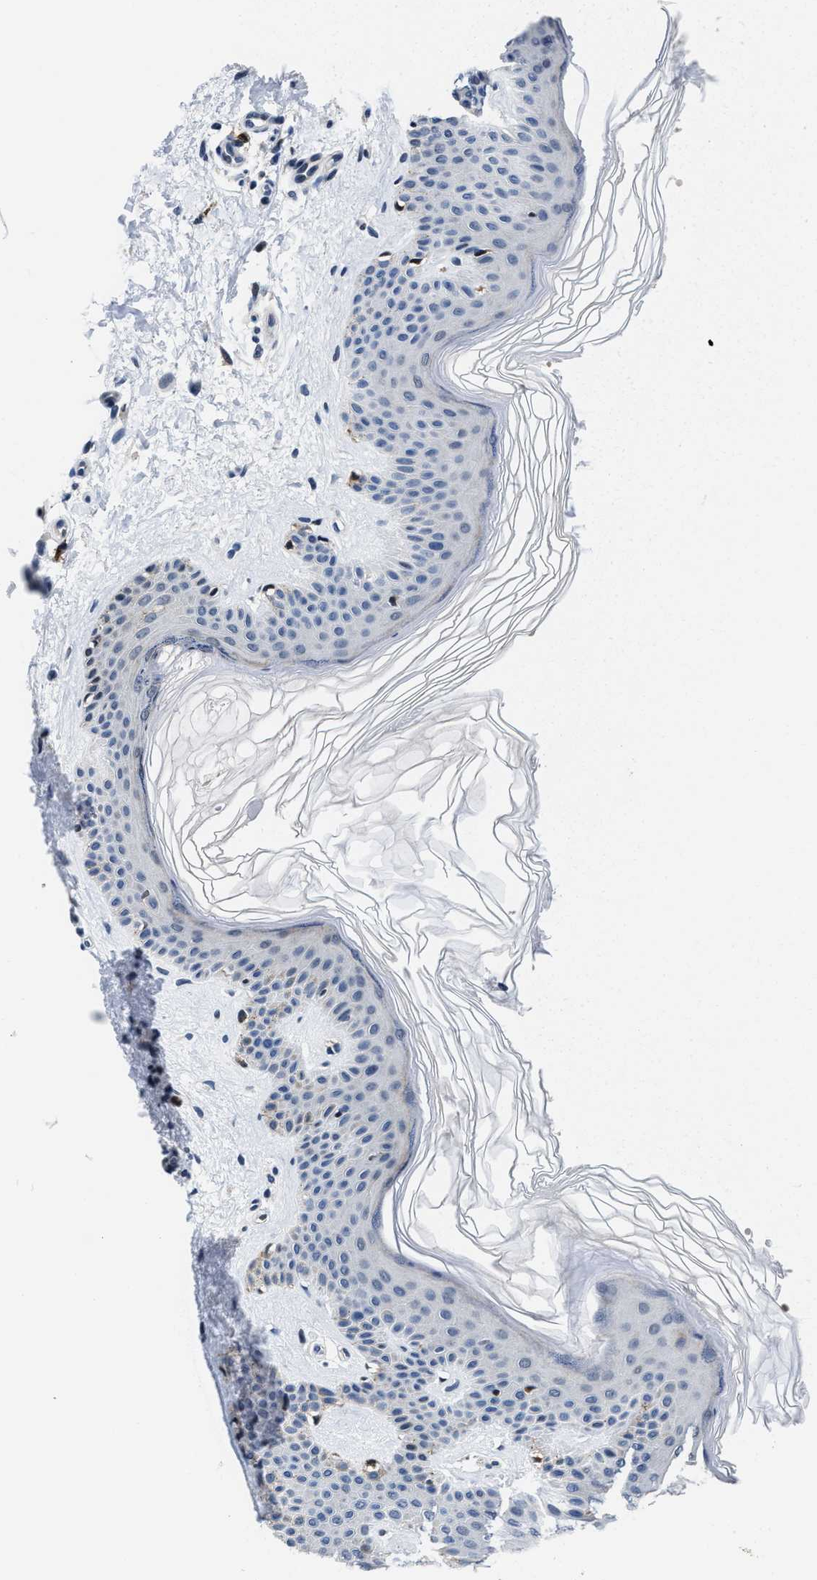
{"staining": {"intensity": "negative", "quantity": "none", "location": "none"}, "tissue": "skin", "cell_type": "Fibroblasts", "image_type": "normal", "snomed": [{"axis": "morphology", "description": "Normal tissue, NOS"}, {"axis": "morphology", "description": "Malignant melanoma, Metastatic site"}, {"axis": "topography", "description": "Skin"}], "caption": "A high-resolution histopathology image shows IHC staining of normal skin, which demonstrates no significant positivity in fibroblasts.", "gene": "MARCKSL1", "patient": {"sex": "male", "age": 41}}